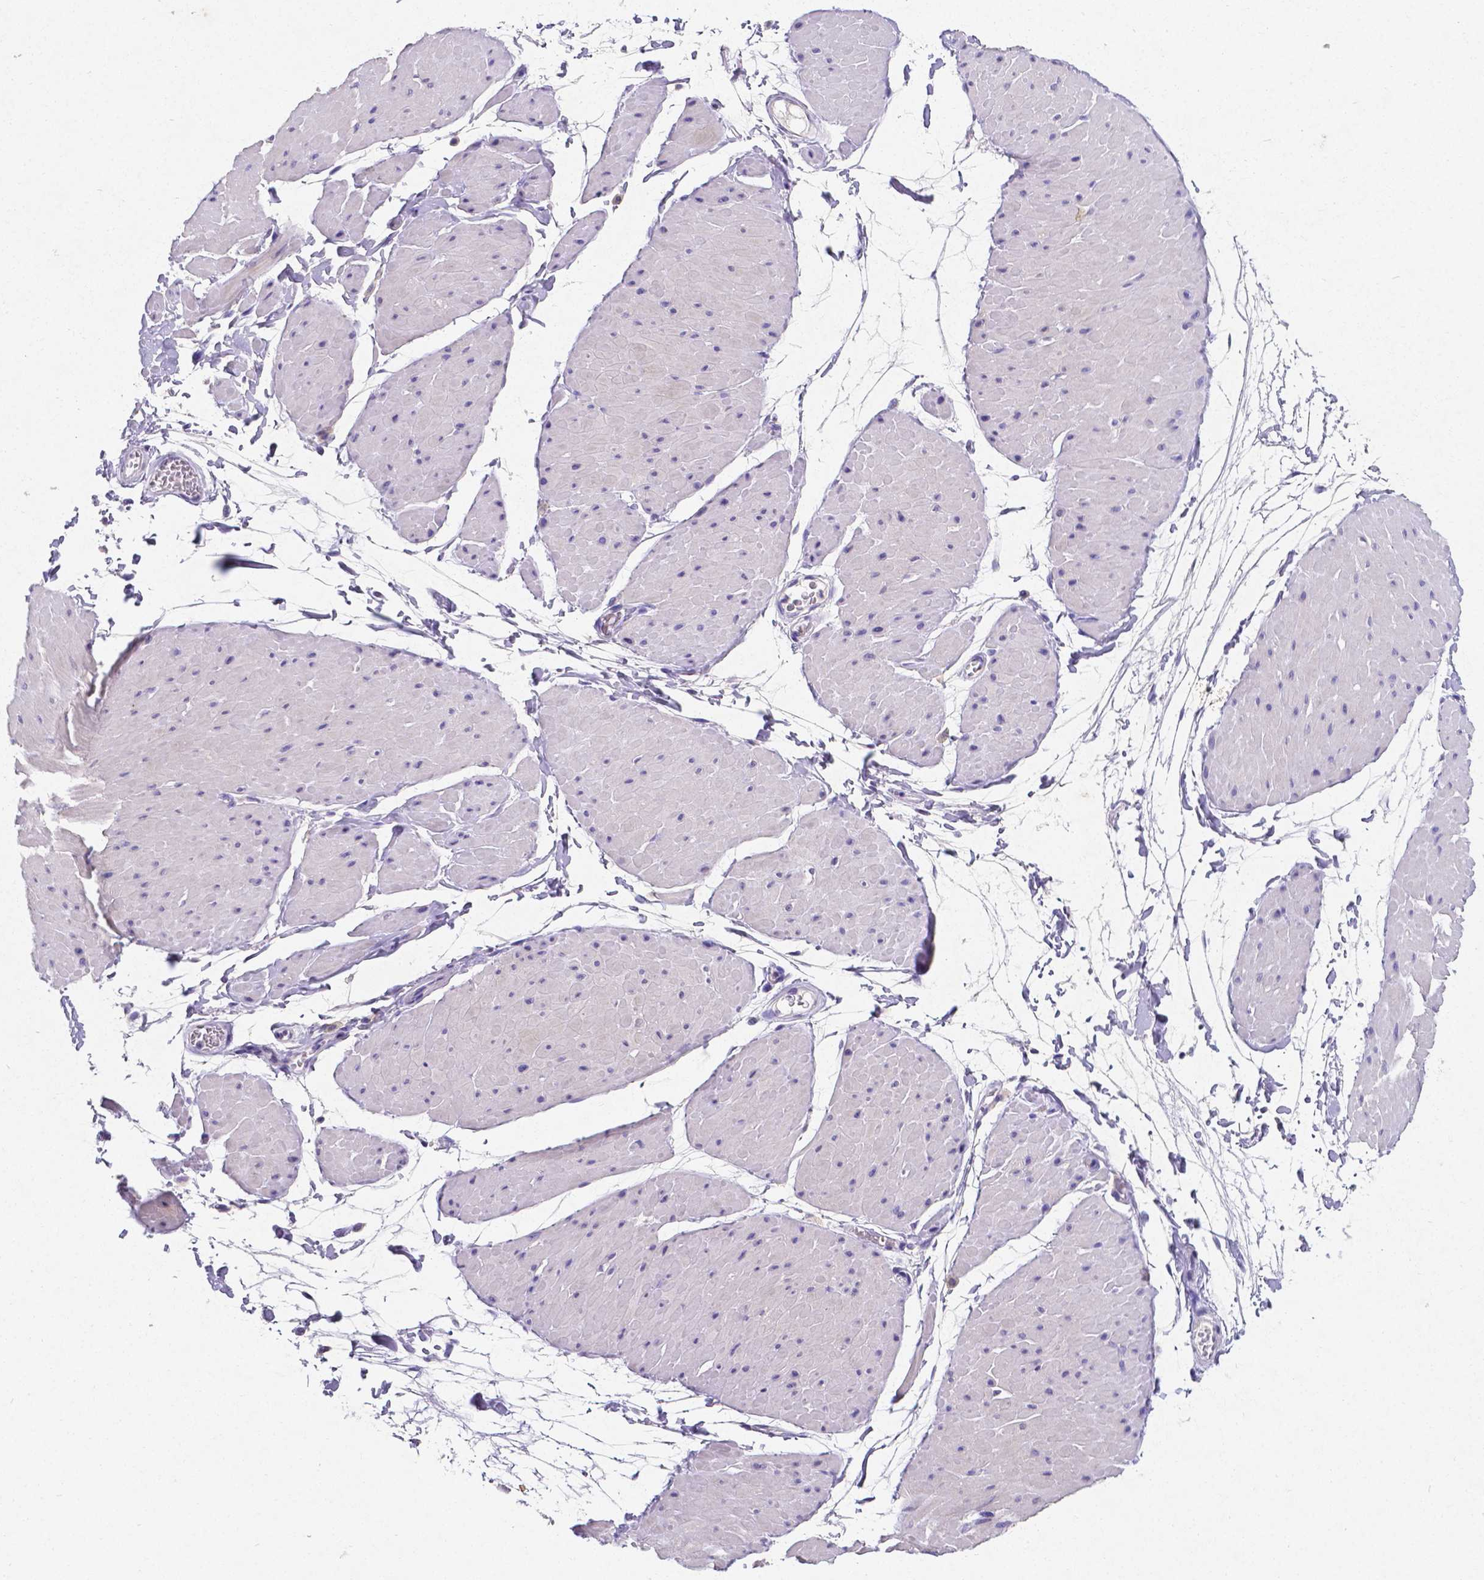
{"staining": {"intensity": "negative", "quantity": "none", "location": "none"}, "tissue": "adipose tissue", "cell_type": "Adipocytes", "image_type": "normal", "snomed": [{"axis": "morphology", "description": "Normal tissue, NOS"}, {"axis": "topography", "description": "Smooth muscle"}, {"axis": "topography", "description": "Peripheral nerve tissue"}], "caption": "This is an immunohistochemistry histopathology image of normal adipose tissue. There is no expression in adipocytes.", "gene": "SATB2", "patient": {"sex": "male", "age": 58}}